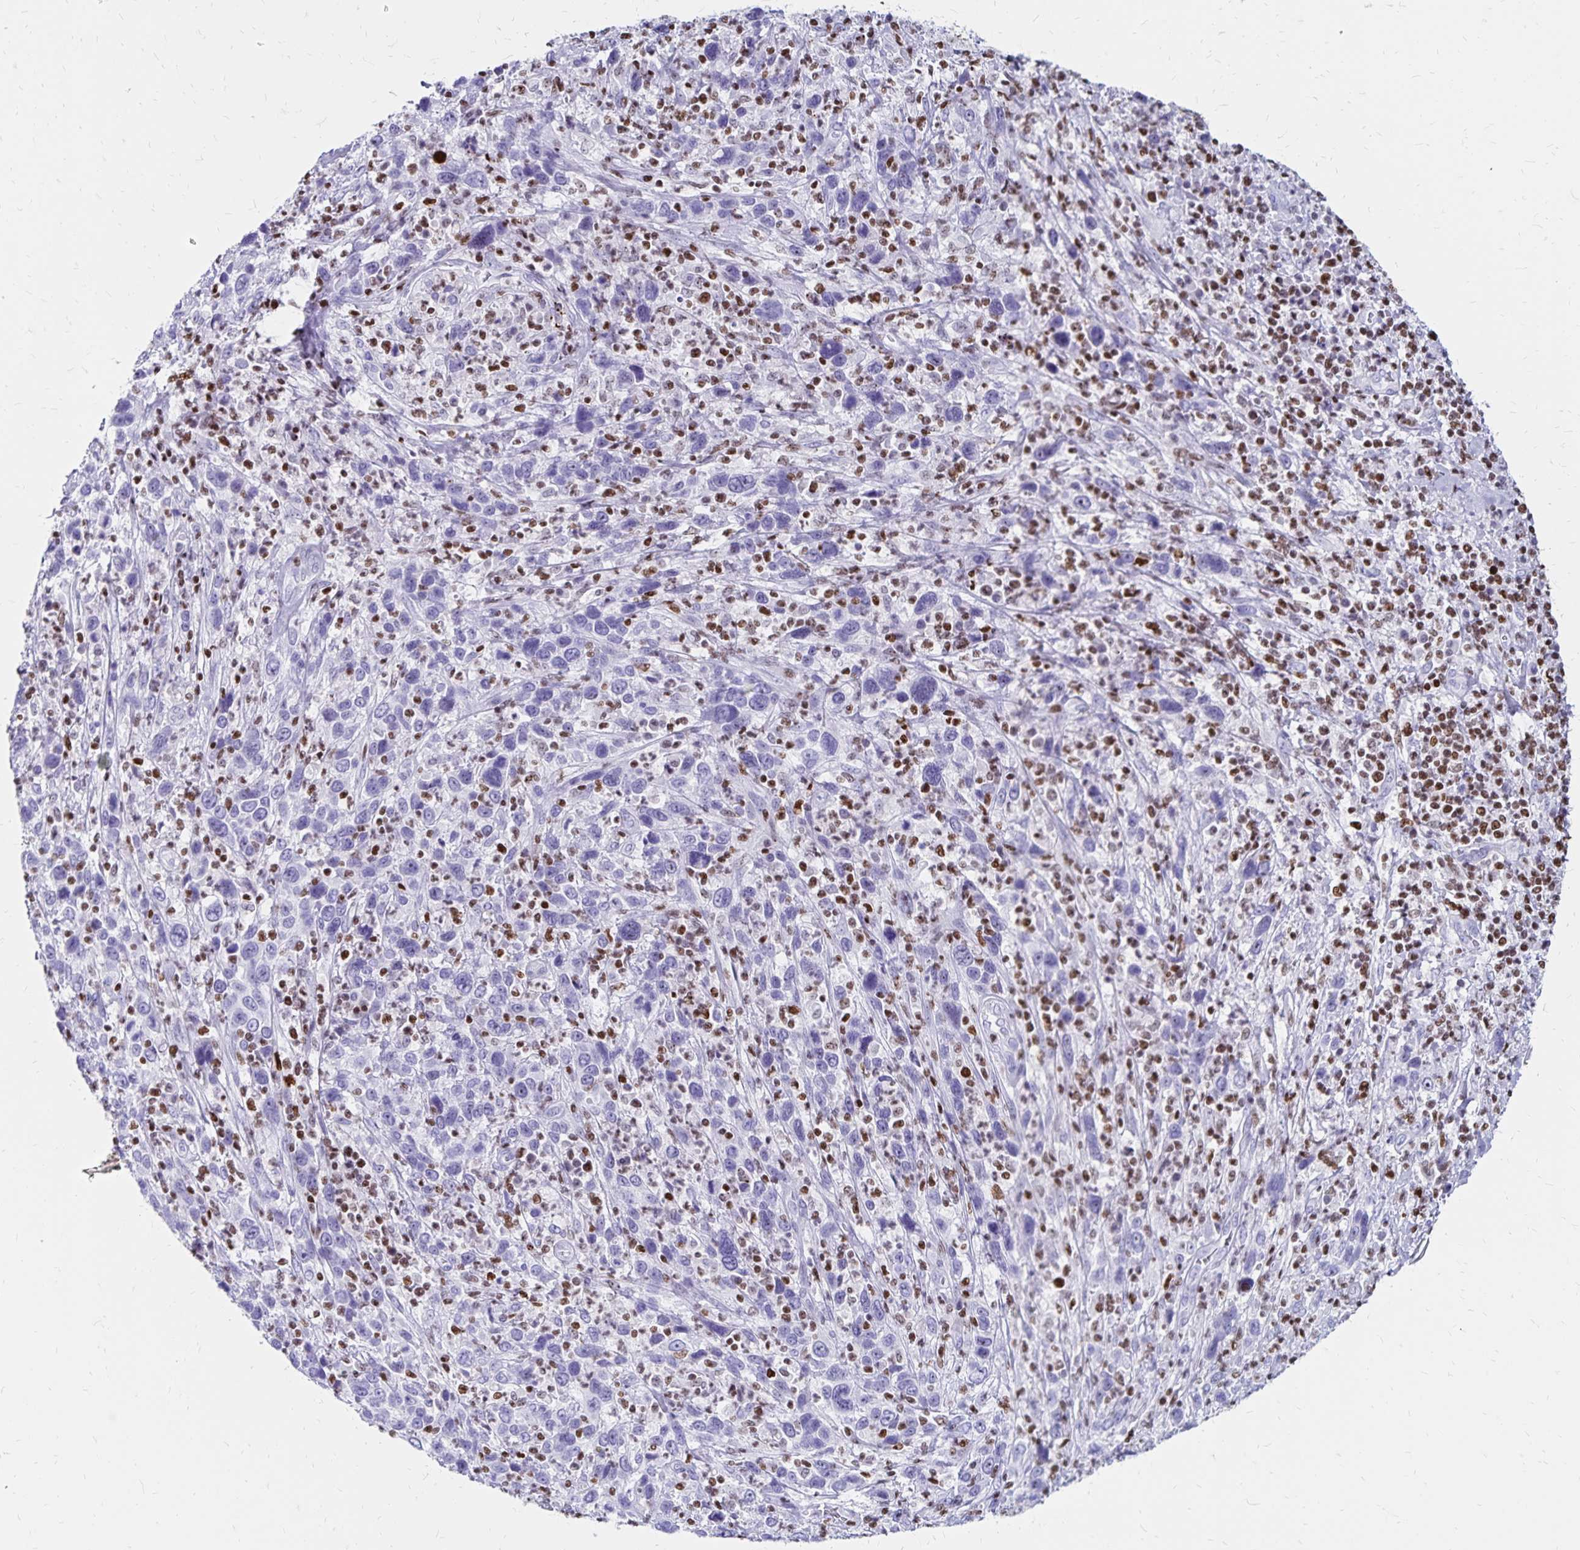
{"staining": {"intensity": "negative", "quantity": "none", "location": "none"}, "tissue": "cervical cancer", "cell_type": "Tumor cells", "image_type": "cancer", "snomed": [{"axis": "morphology", "description": "Squamous cell carcinoma, NOS"}, {"axis": "topography", "description": "Cervix"}], "caption": "The micrograph displays no staining of tumor cells in cervical cancer. (Brightfield microscopy of DAB immunohistochemistry (IHC) at high magnification).", "gene": "IKZF1", "patient": {"sex": "female", "age": 46}}